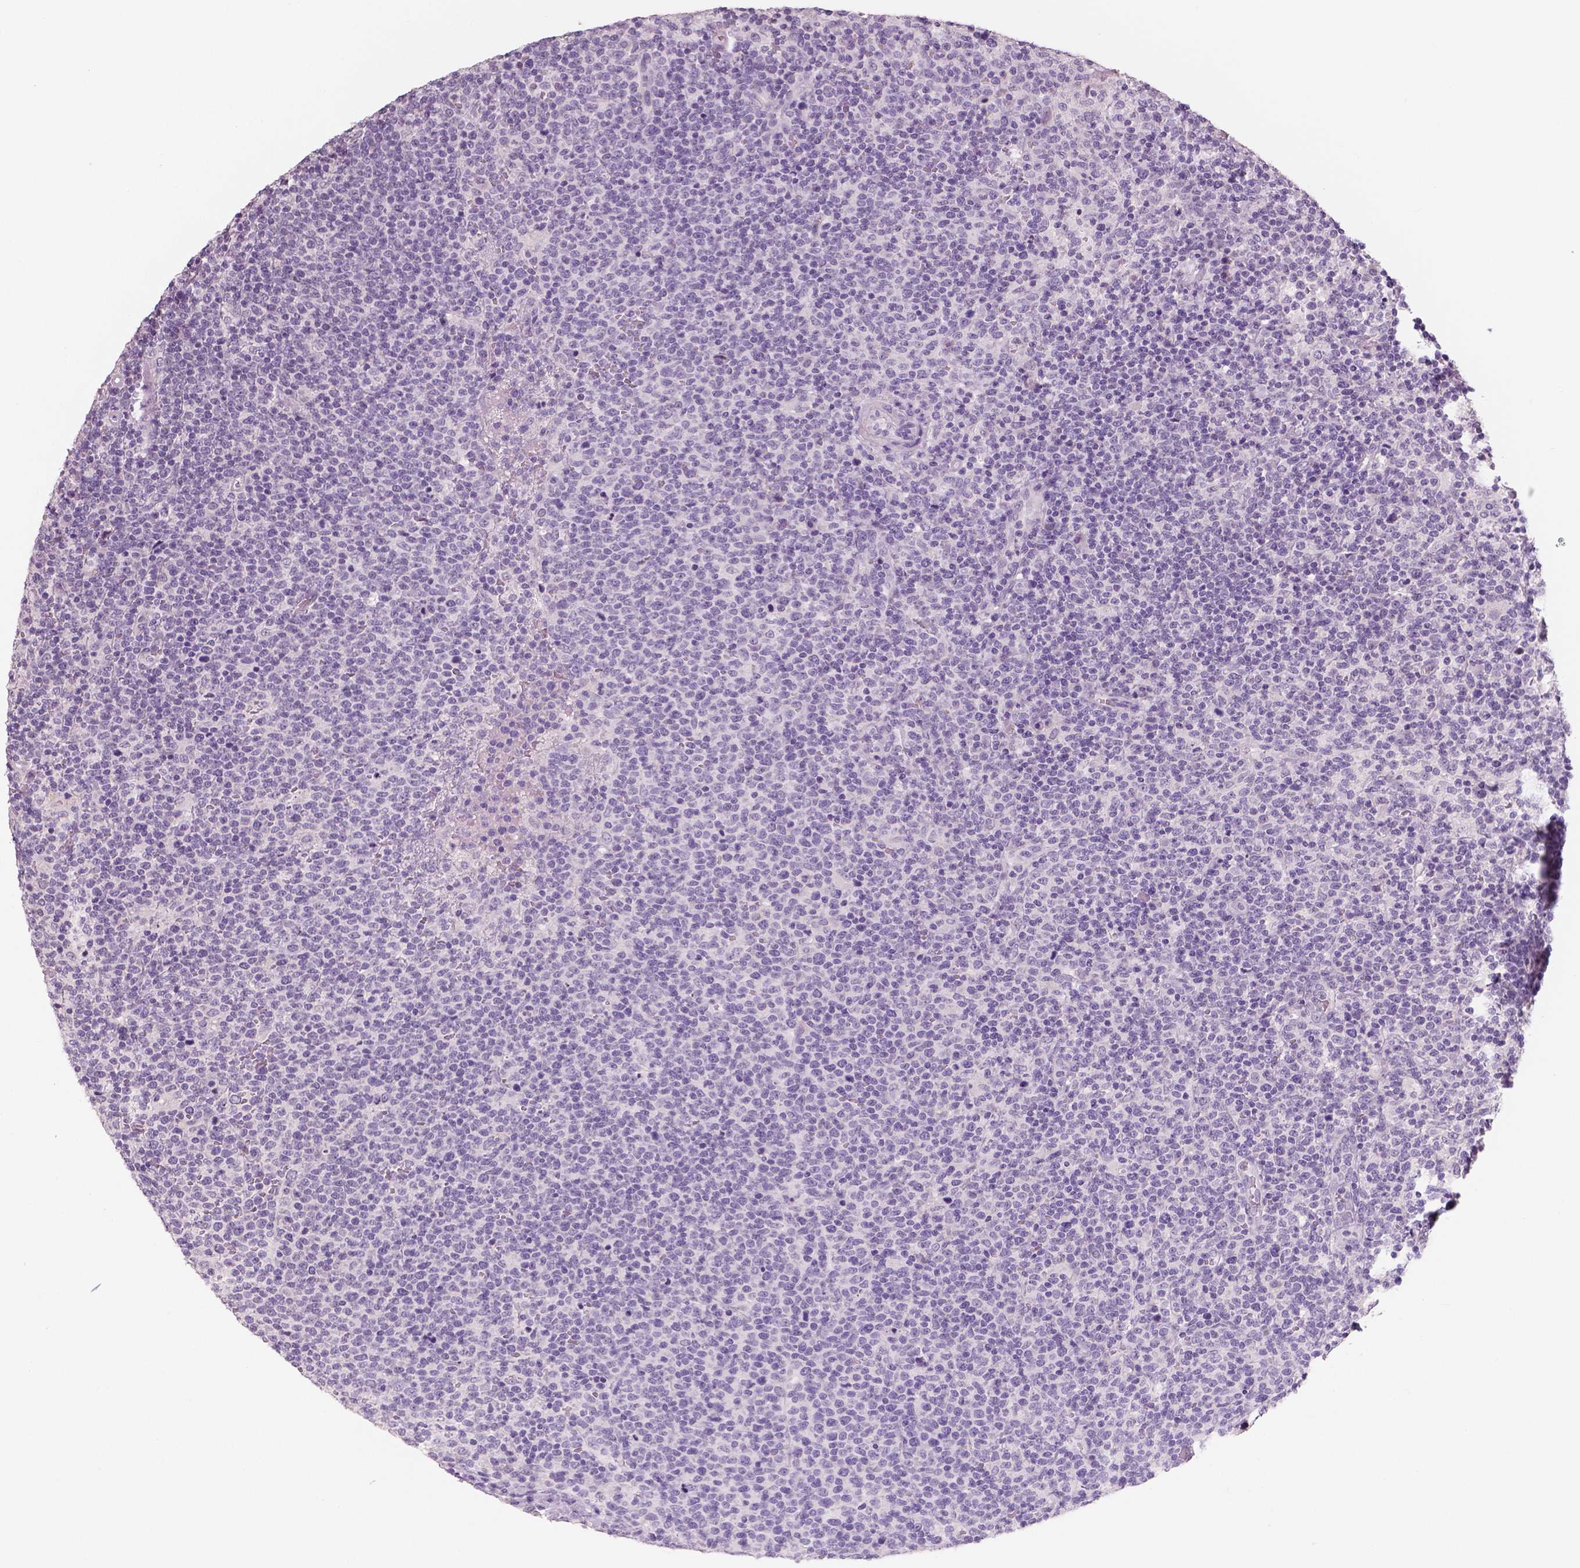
{"staining": {"intensity": "negative", "quantity": "none", "location": "none"}, "tissue": "lymphoma", "cell_type": "Tumor cells", "image_type": "cancer", "snomed": [{"axis": "morphology", "description": "Malignant lymphoma, non-Hodgkin's type, High grade"}, {"axis": "topography", "description": "Lymph node"}], "caption": "Protein analysis of high-grade malignant lymphoma, non-Hodgkin's type shows no significant staining in tumor cells. Nuclei are stained in blue.", "gene": "NECAB1", "patient": {"sex": "male", "age": 61}}